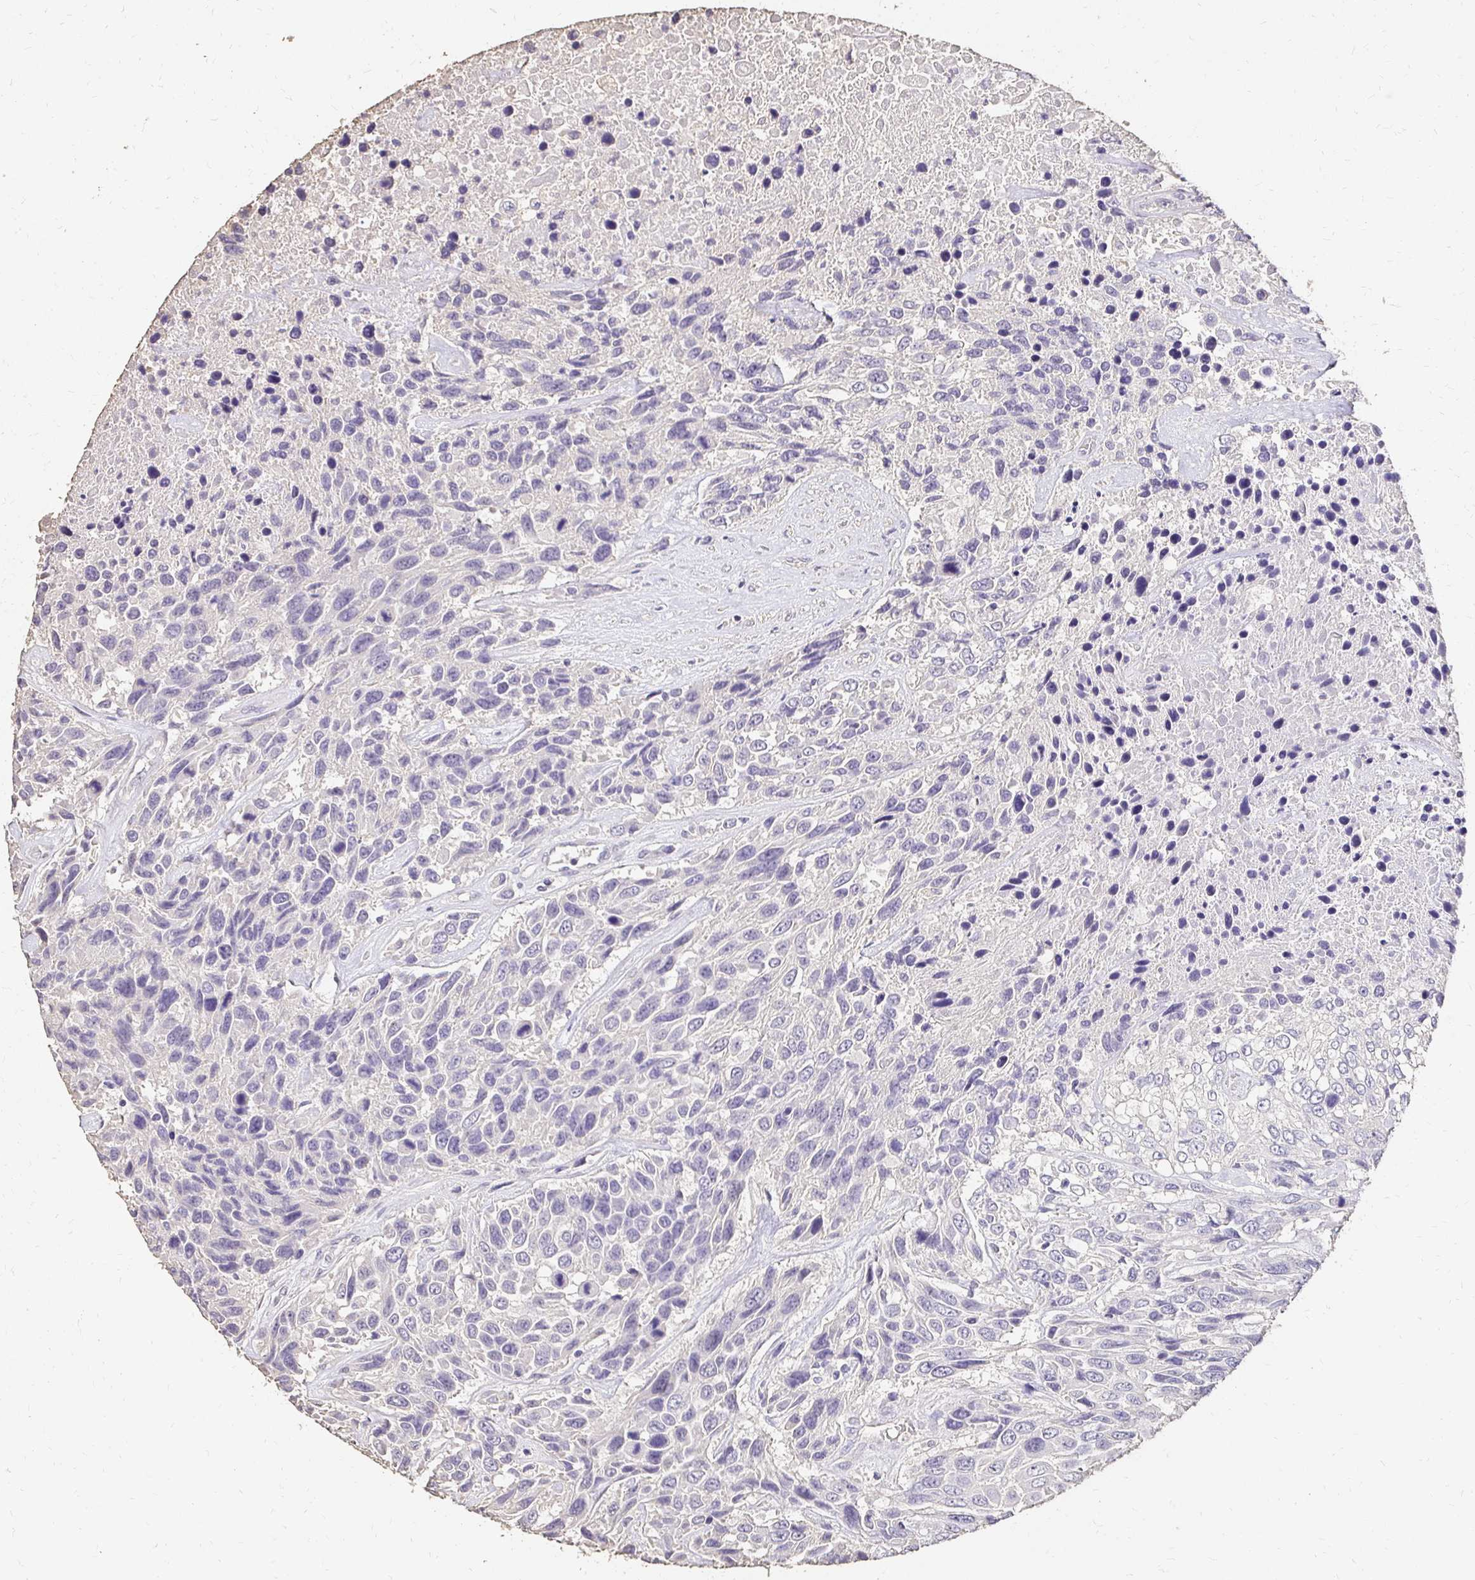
{"staining": {"intensity": "negative", "quantity": "none", "location": "none"}, "tissue": "urothelial cancer", "cell_type": "Tumor cells", "image_type": "cancer", "snomed": [{"axis": "morphology", "description": "Urothelial carcinoma, High grade"}, {"axis": "topography", "description": "Urinary bladder"}], "caption": "Immunohistochemistry of high-grade urothelial carcinoma exhibits no positivity in tumor cells.", "gene": "UGT1A6", "patient": {"sex": "female", "age": 70}}